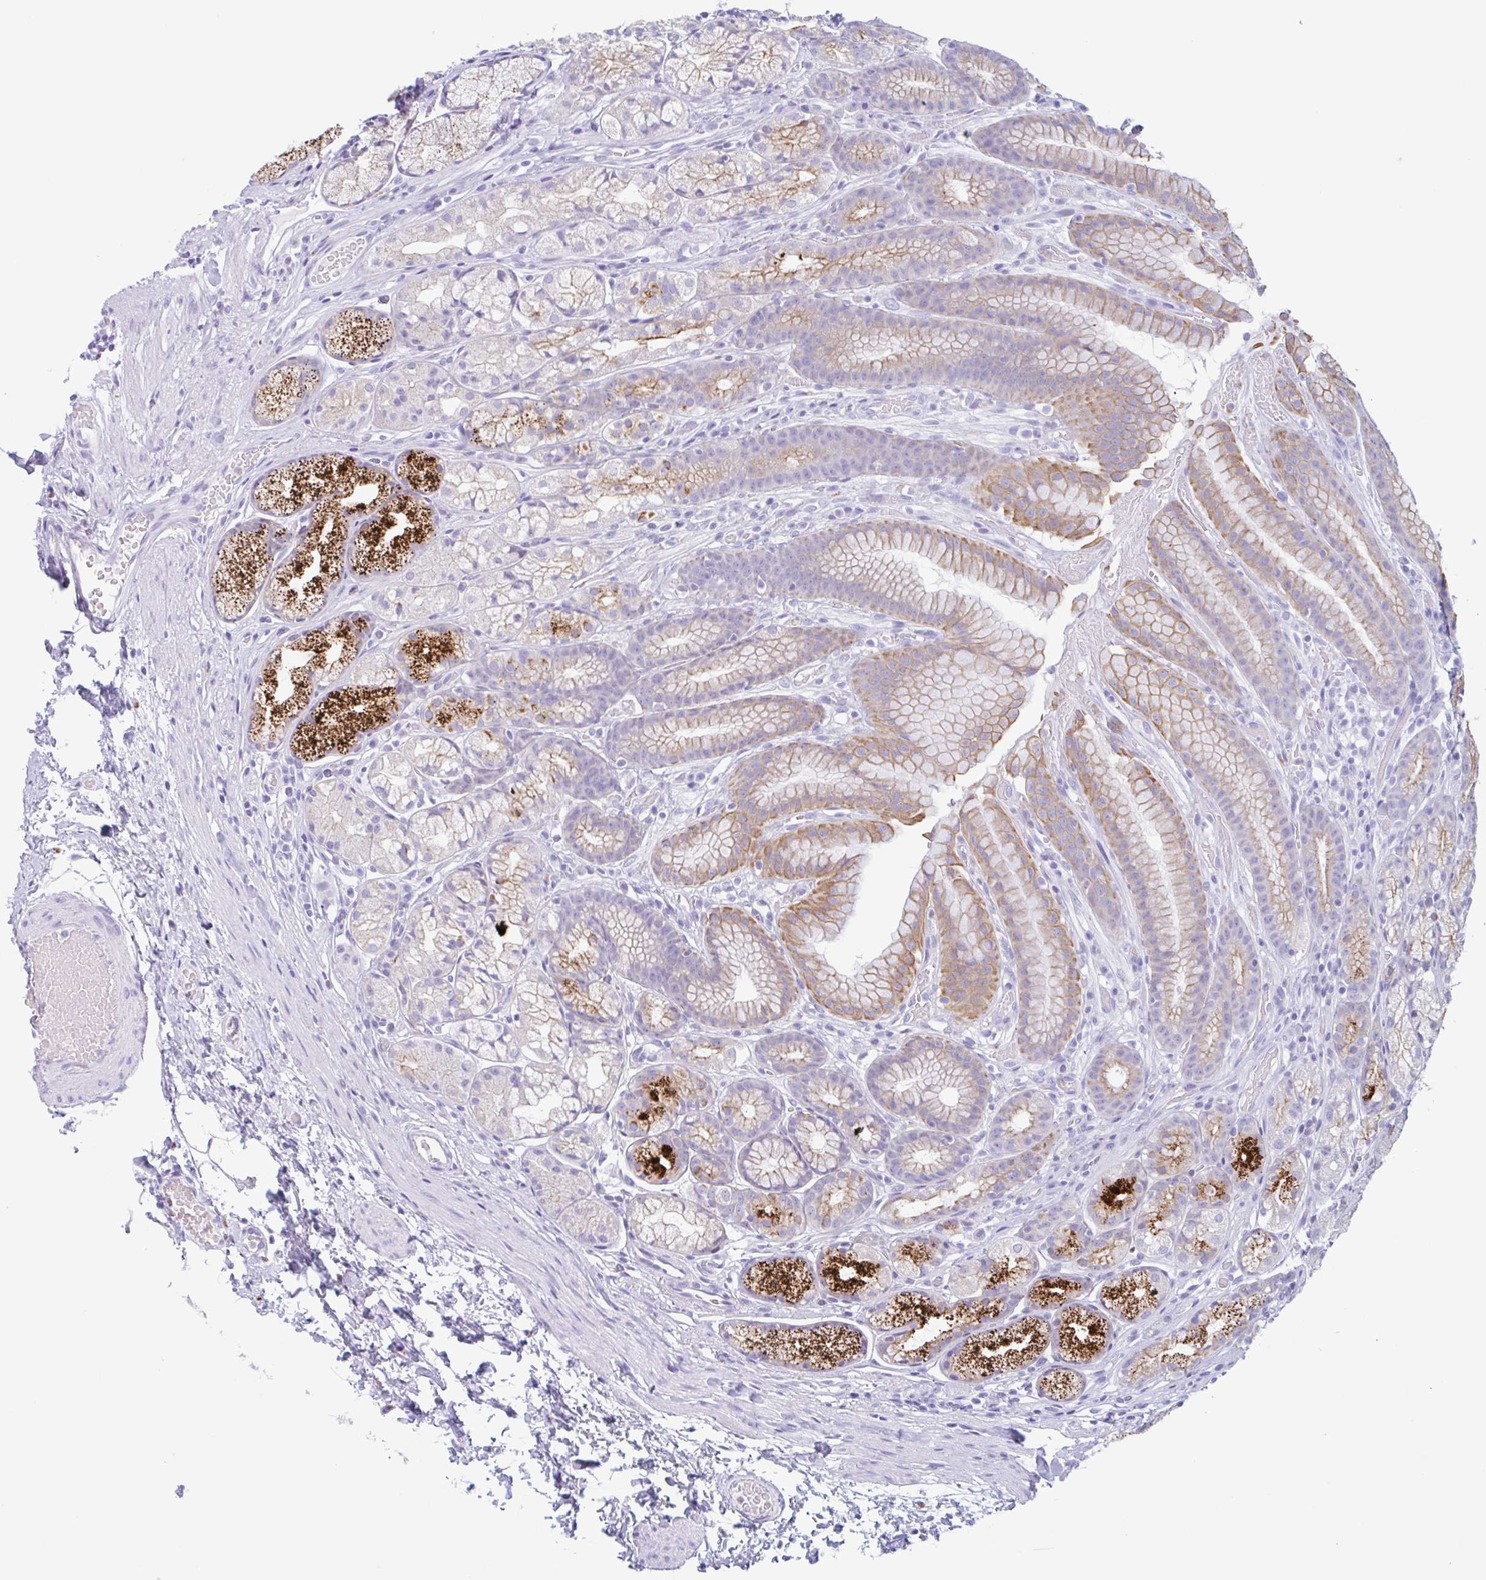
{"staining": {"intensity": "moderate", "quantity": ">75%", "location": "cytoplasmic/membranous"}, "tissue": "stomach", "cell_type": "Glandular cells", "image_type": "normal", "snomed": [{"axis": "morphology", "description": "Normal tissue, NOS"}, {"axis": "topography", "description": "Smooth muscle"}, {"axis": "topography", "description": "Stomach"}], "caption": "Protein analysis of normal stomach displays moderate cytoplasmic/membranous staining in approximately >75% of glandular cells.", "gene": "DTWD2", "patient": {"sex": "male", "age": 70}}